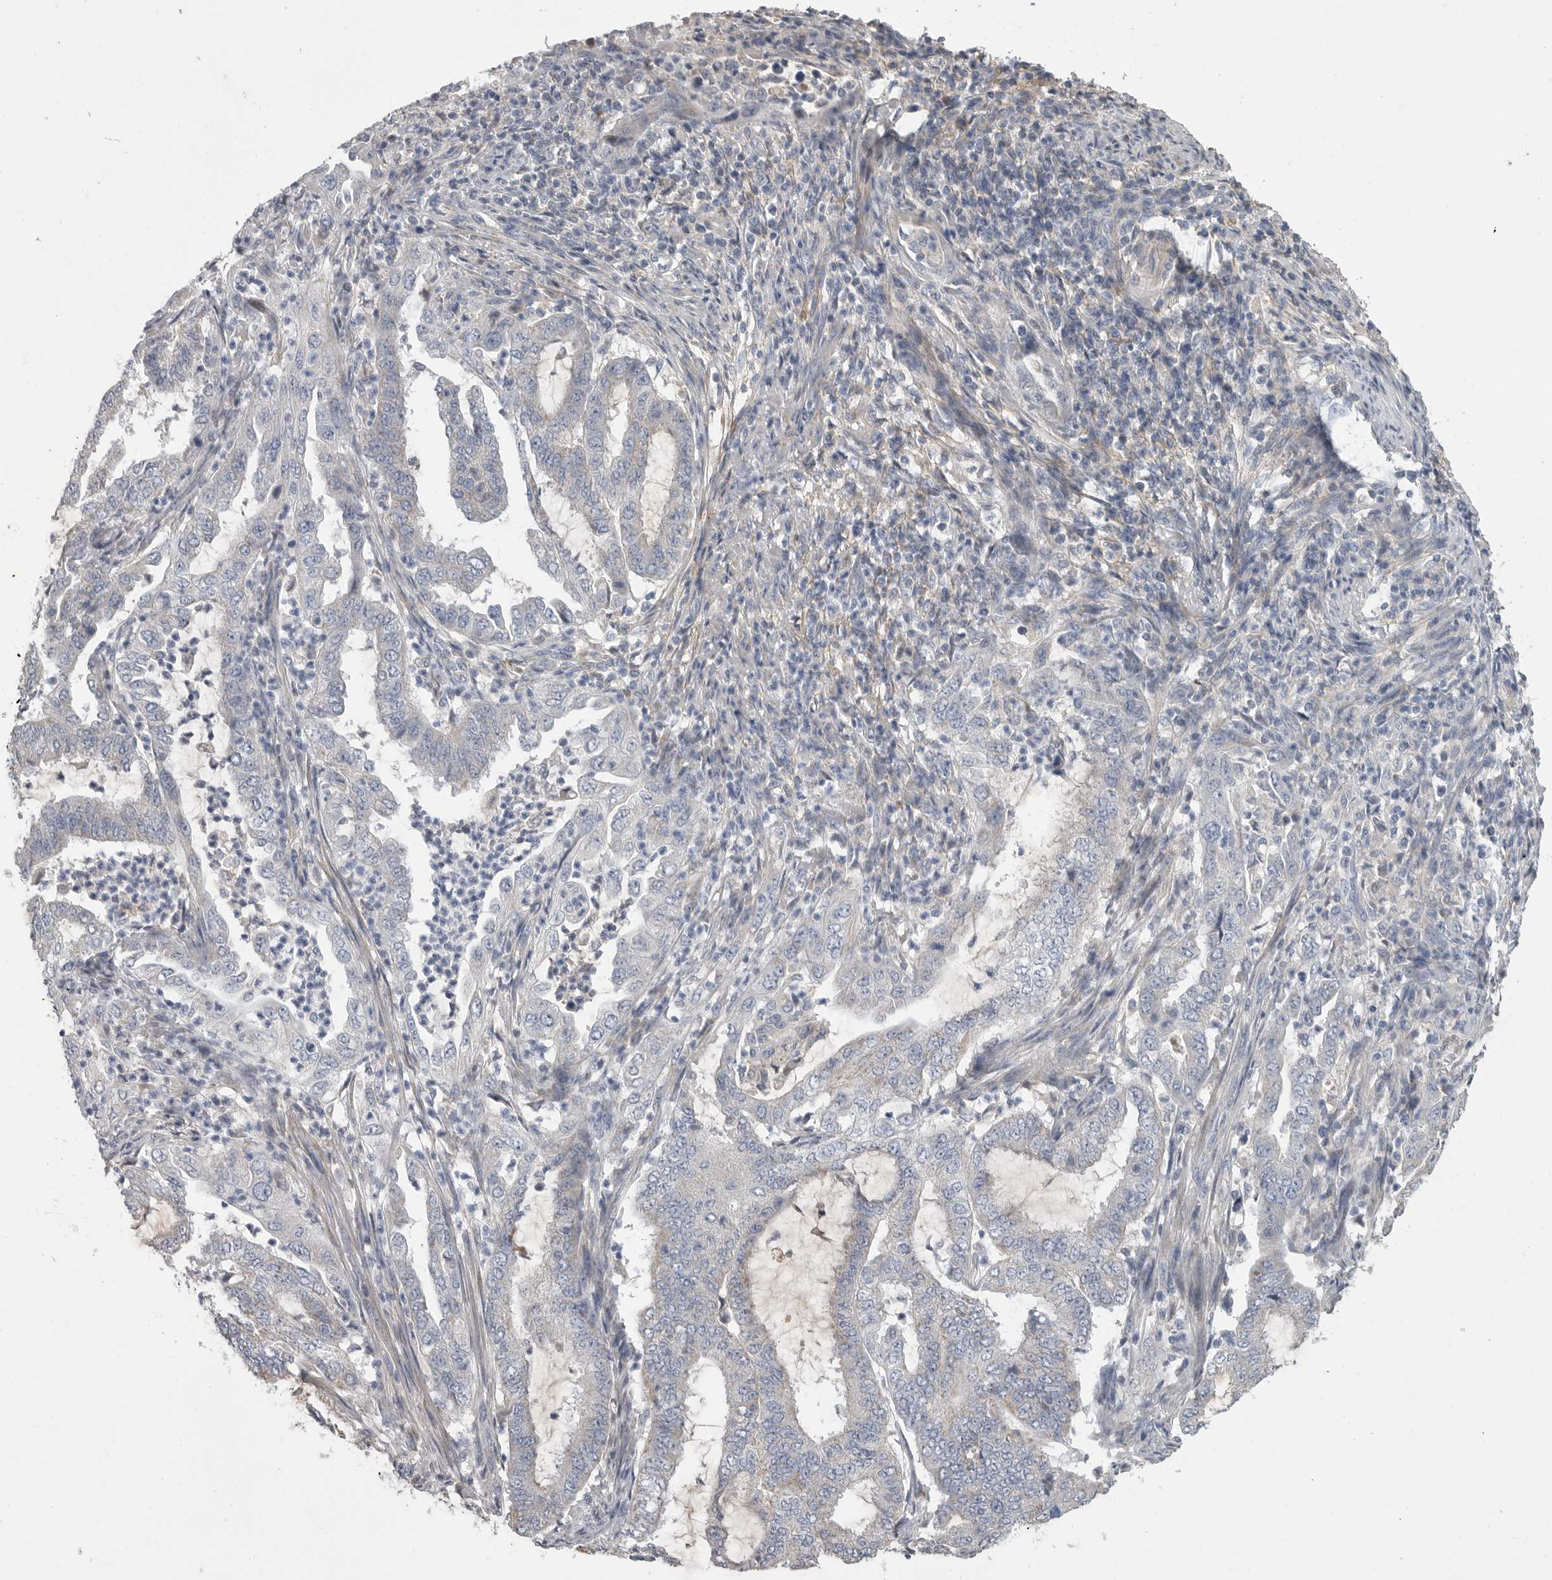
{"staining": {"intensity": "weak", "quantity": "<25%", "location": "cytoplasmic/membranous"}, "tissue": "endometrial cancer", "cell_type": "Tumor cells", "image_type": "cancer", "snomed": [{"axis": "morphology", "description": "Adenocarcinoma, NOS"}, {"axis": "topography", "description": "Endometrium"}], "caption": "DAB (3,3'-diaminobenzidine) immunohistochemical staining of endometrial cancer (adenocarcinoma) exhibits no significant expression in tumor cells.", "gene": "SDC3", "patient": {"sex": "female", "age": 51}}